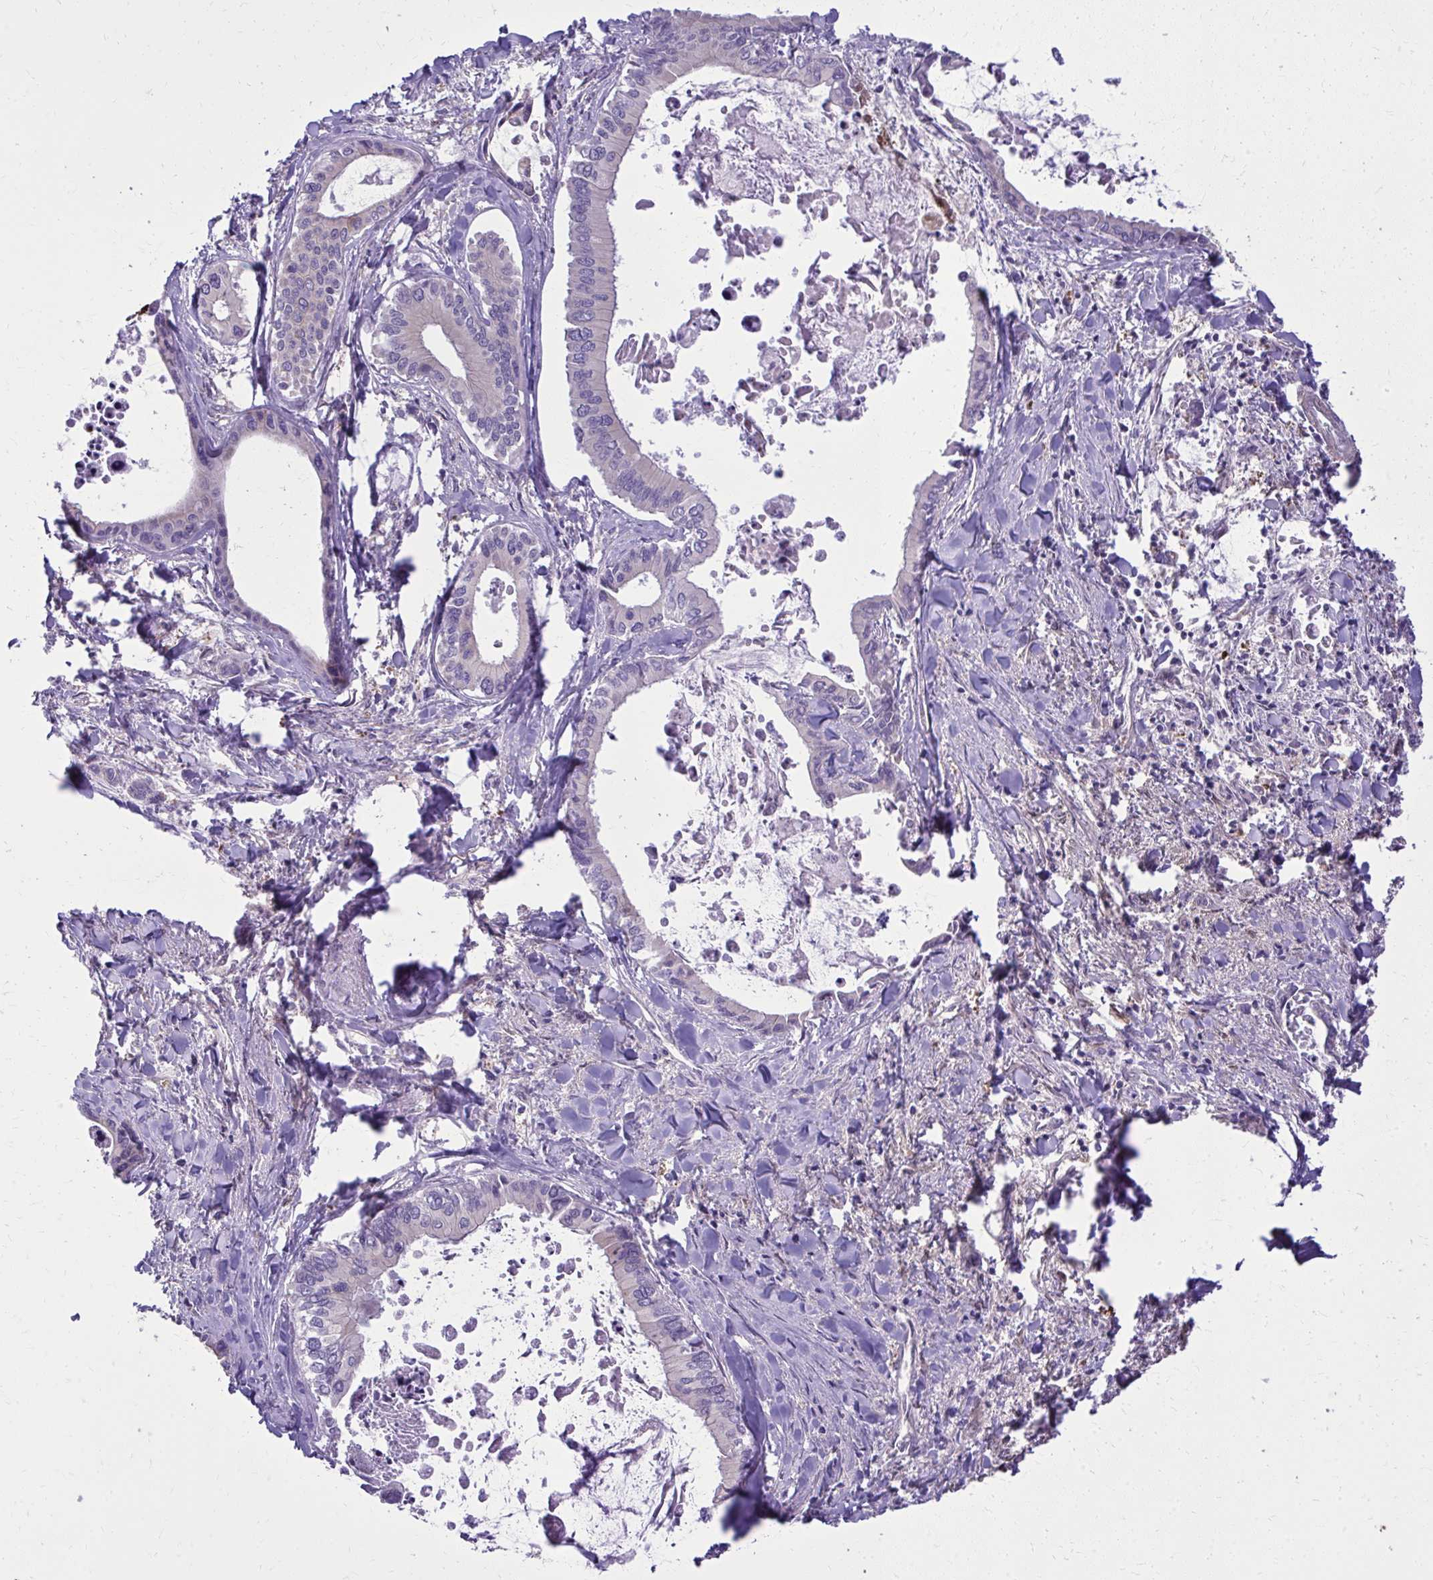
{"staining": {"intensity": "negative", "quantity": "none", "location": "none"}, "tissue": "liver cancer", "cell_type": "Tumor cells", "image_type": "cancer", "snomed": [{"axis": "morphology", "description": "Cholangiocarcinoma"}, {"axis": "topography", "description": "Liver"}], "caption": "Micrograph shows no protein staining in tumor cells of cholangiocarcinoma (liver) tissue.", "gene": "NNMT", "patient": {"sex": "male", "age": 66}}